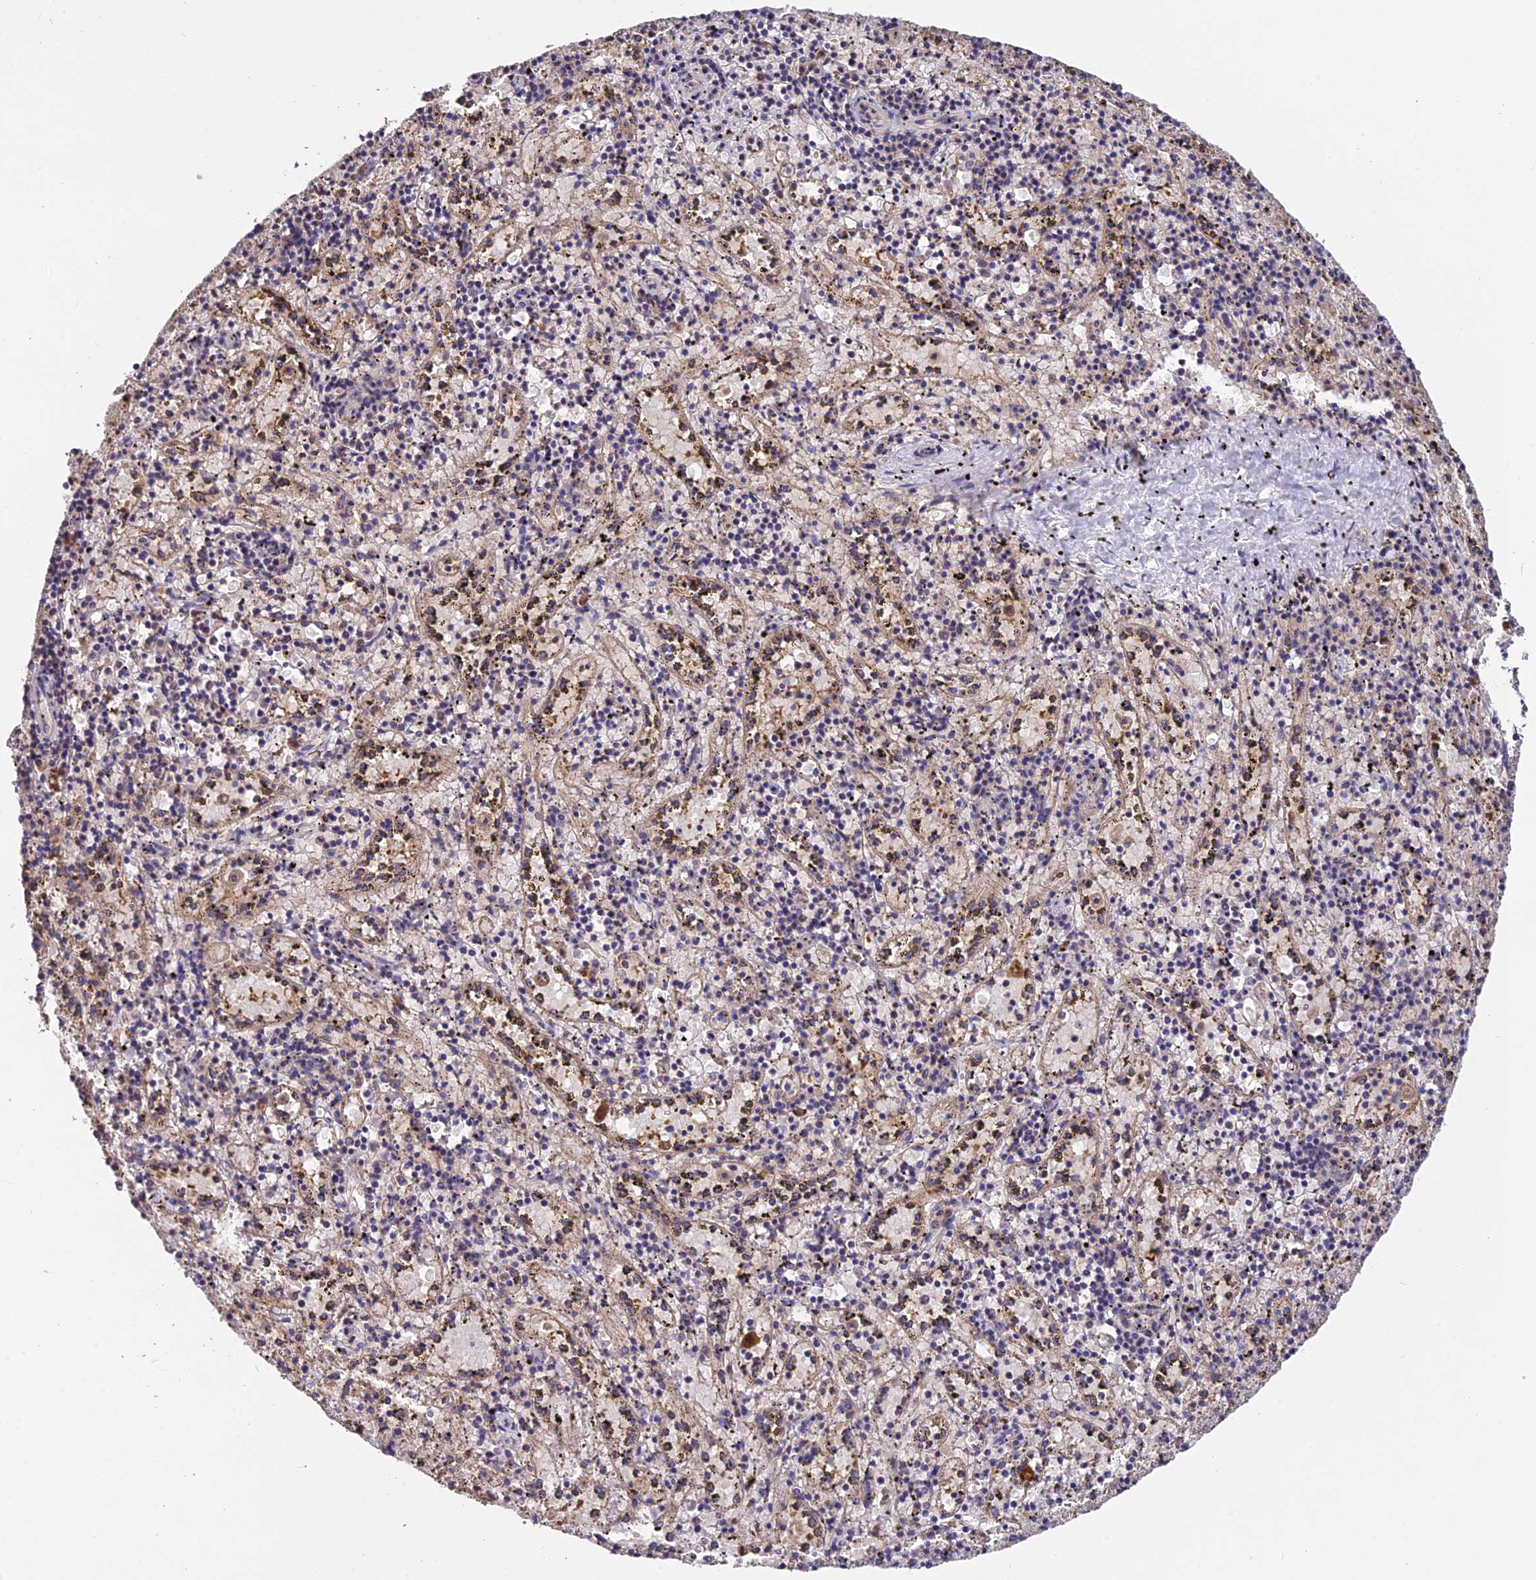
{"staining": {"intensity": "weak", "quantity": "<25%", "location": "cytoplasmic/membranous"}, "tissue": "spleen", "cell_type": "Cells in red pulp", "image_type": "normal", "snomed": [{"axis": "morphology", "description": "Normal tissue, NOS"}, {"axis": "topography", "description": "Spleen"}], "caption": "Human spleen stained for a protein using immunohistochemistry exhibits no positivity in cells in red pulp.", "gene": "PZP", "patient": {"sex": "male", "age": 11}}